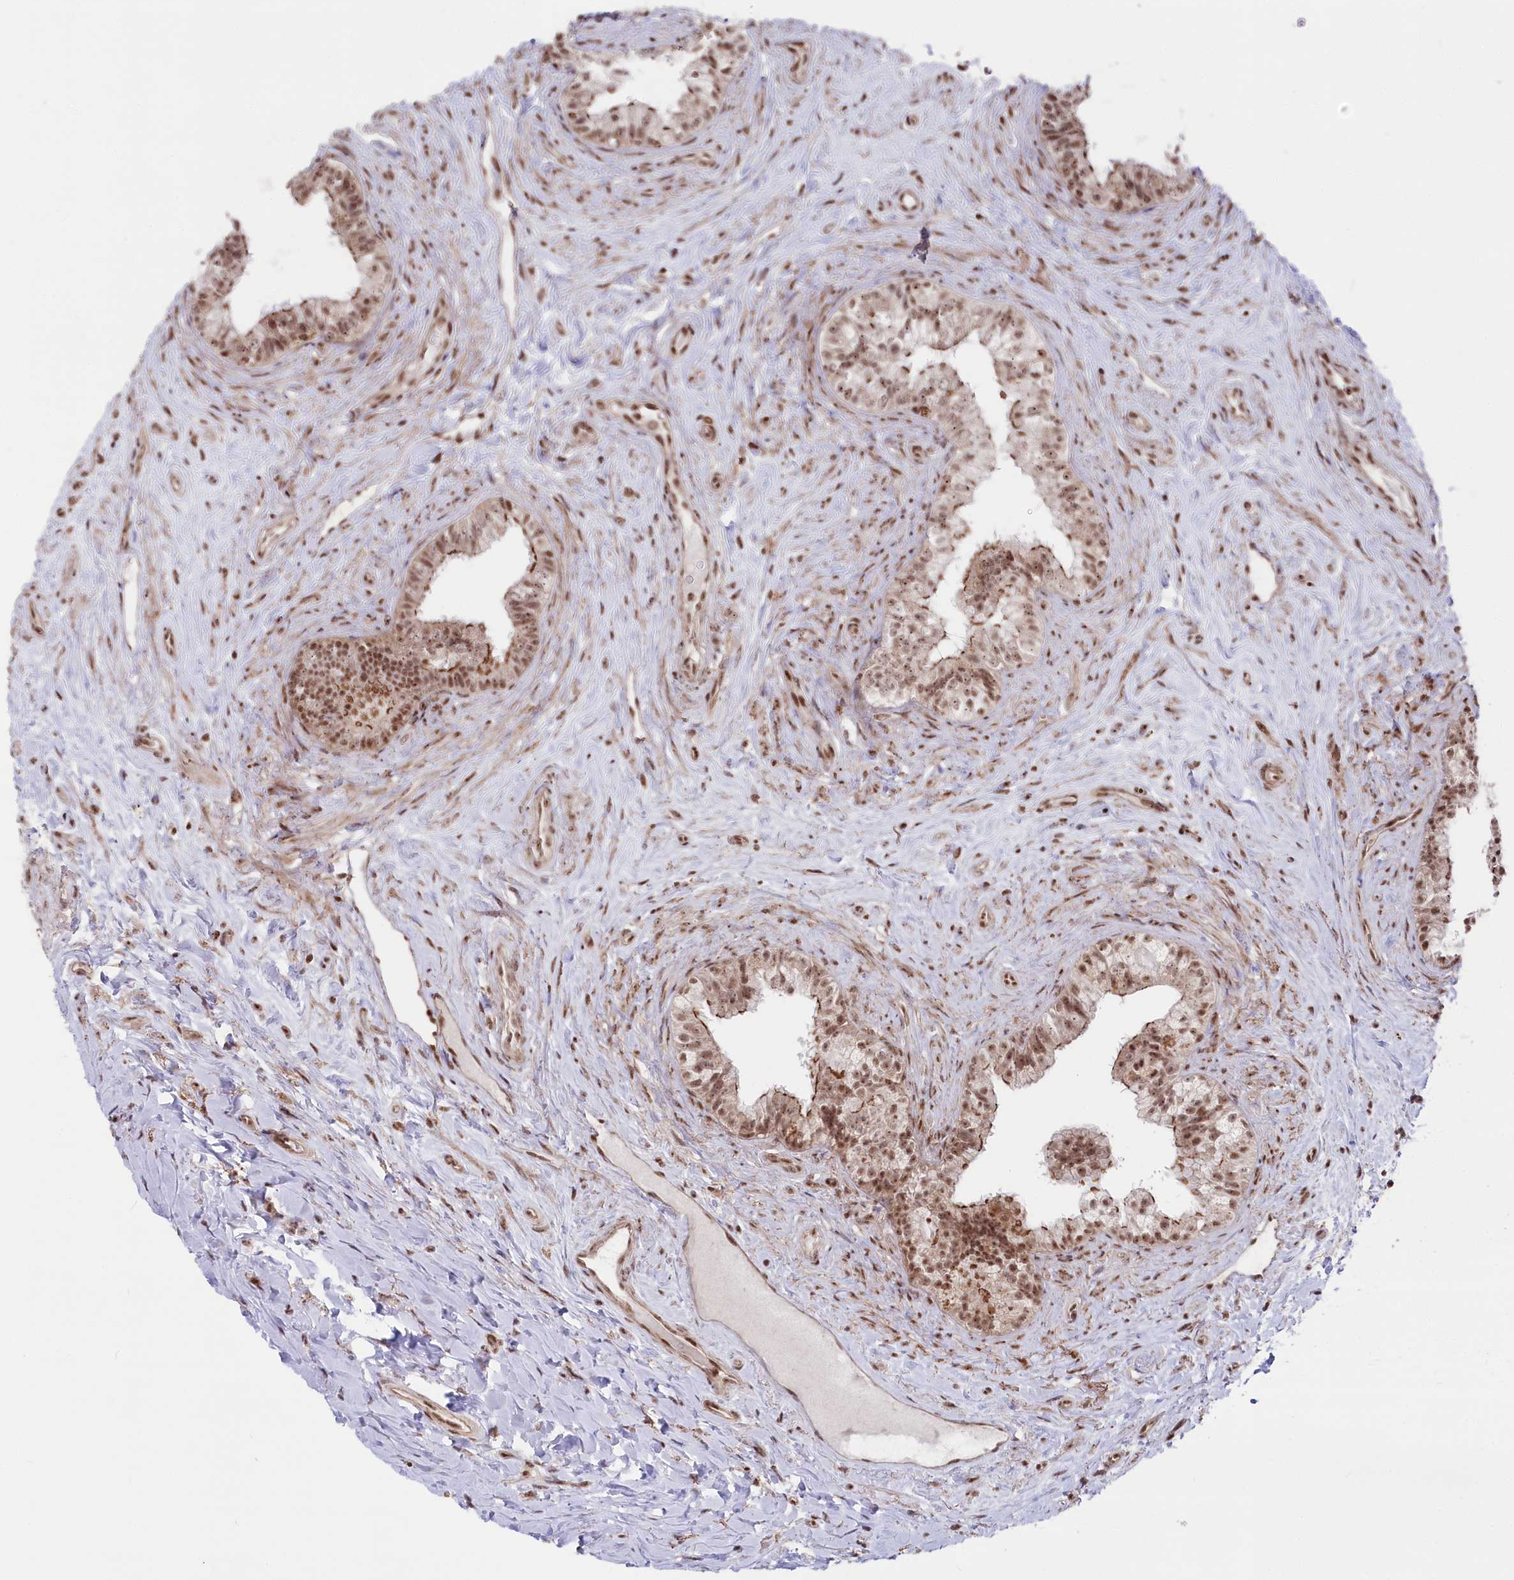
{"staining": {"intensity": "moderate", "quantity": ">75%", "location": "cytoplasmic/membranous,nuclear"}, "tissue": "epididymis", "cell_type": "Glandular cells", "image_type": "normal", "snomed": [{"axis": "morphology", "description": "Normal tissue, NOS"}, {"axis": "topography", "description": "Epididymis"}], "caption": "DAB (3,3'-diaminobenzidine) immunohistochemical staining of benign epididymis shows moderate cytoplasmic/membranous,nuclear protein staining in about >75% of glandular cells. The protein of interest is stained brown, and the nuclei are stained in blue (DAB IHC with brightfield microscopy, high magnification).", "gene": "CGGBP1", "patient": {"sex": "male", "age": 84}}